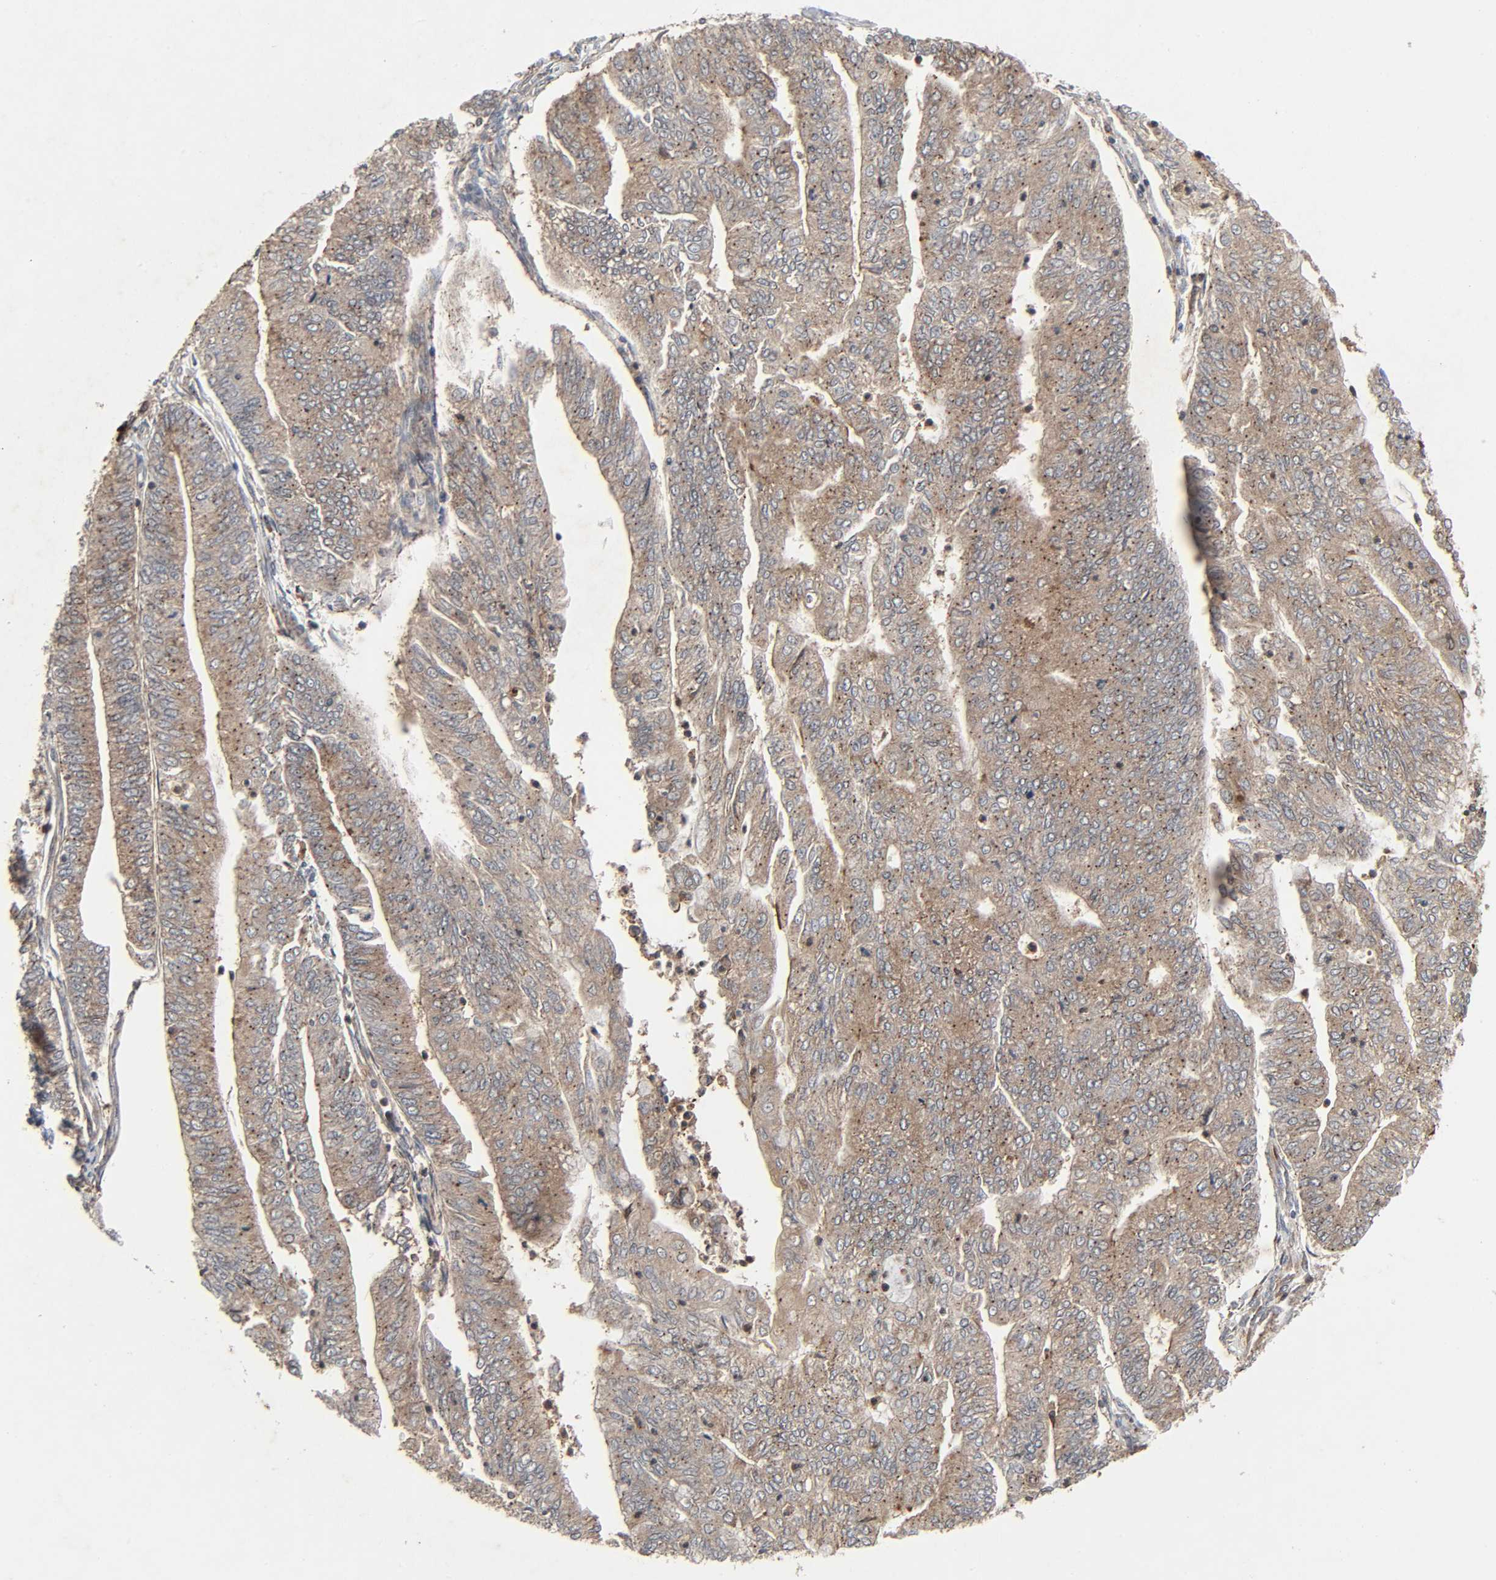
{"staining": {"intensity": "moderate", "quantity": ">75%", "location": "cytoplasmic/membranous"}, "tissue": "endometrial cancer", "cell_type": "Tumor cells", "image_type": "cancer", "snomed": [{"axis": "morphology", "description": "Adenocarcinoma, NOS"}, {"axis": "topography", "description": "Endometrium"}], "caption": "Immunohistochemistry staining of endometrial adenocarcinoma, which displays medium levels of moderate cytoplasmic/membranous expression in approximately >75% of tumor cells indicating moderate cytoplasmic/membranous protein expression. The staining was performed using DAB (brown) for protein detection and nuclei were counterstained in hematoxylin (blue).", "gene": "ADCY4", "patient": {"sex": "female", "age": 59}}